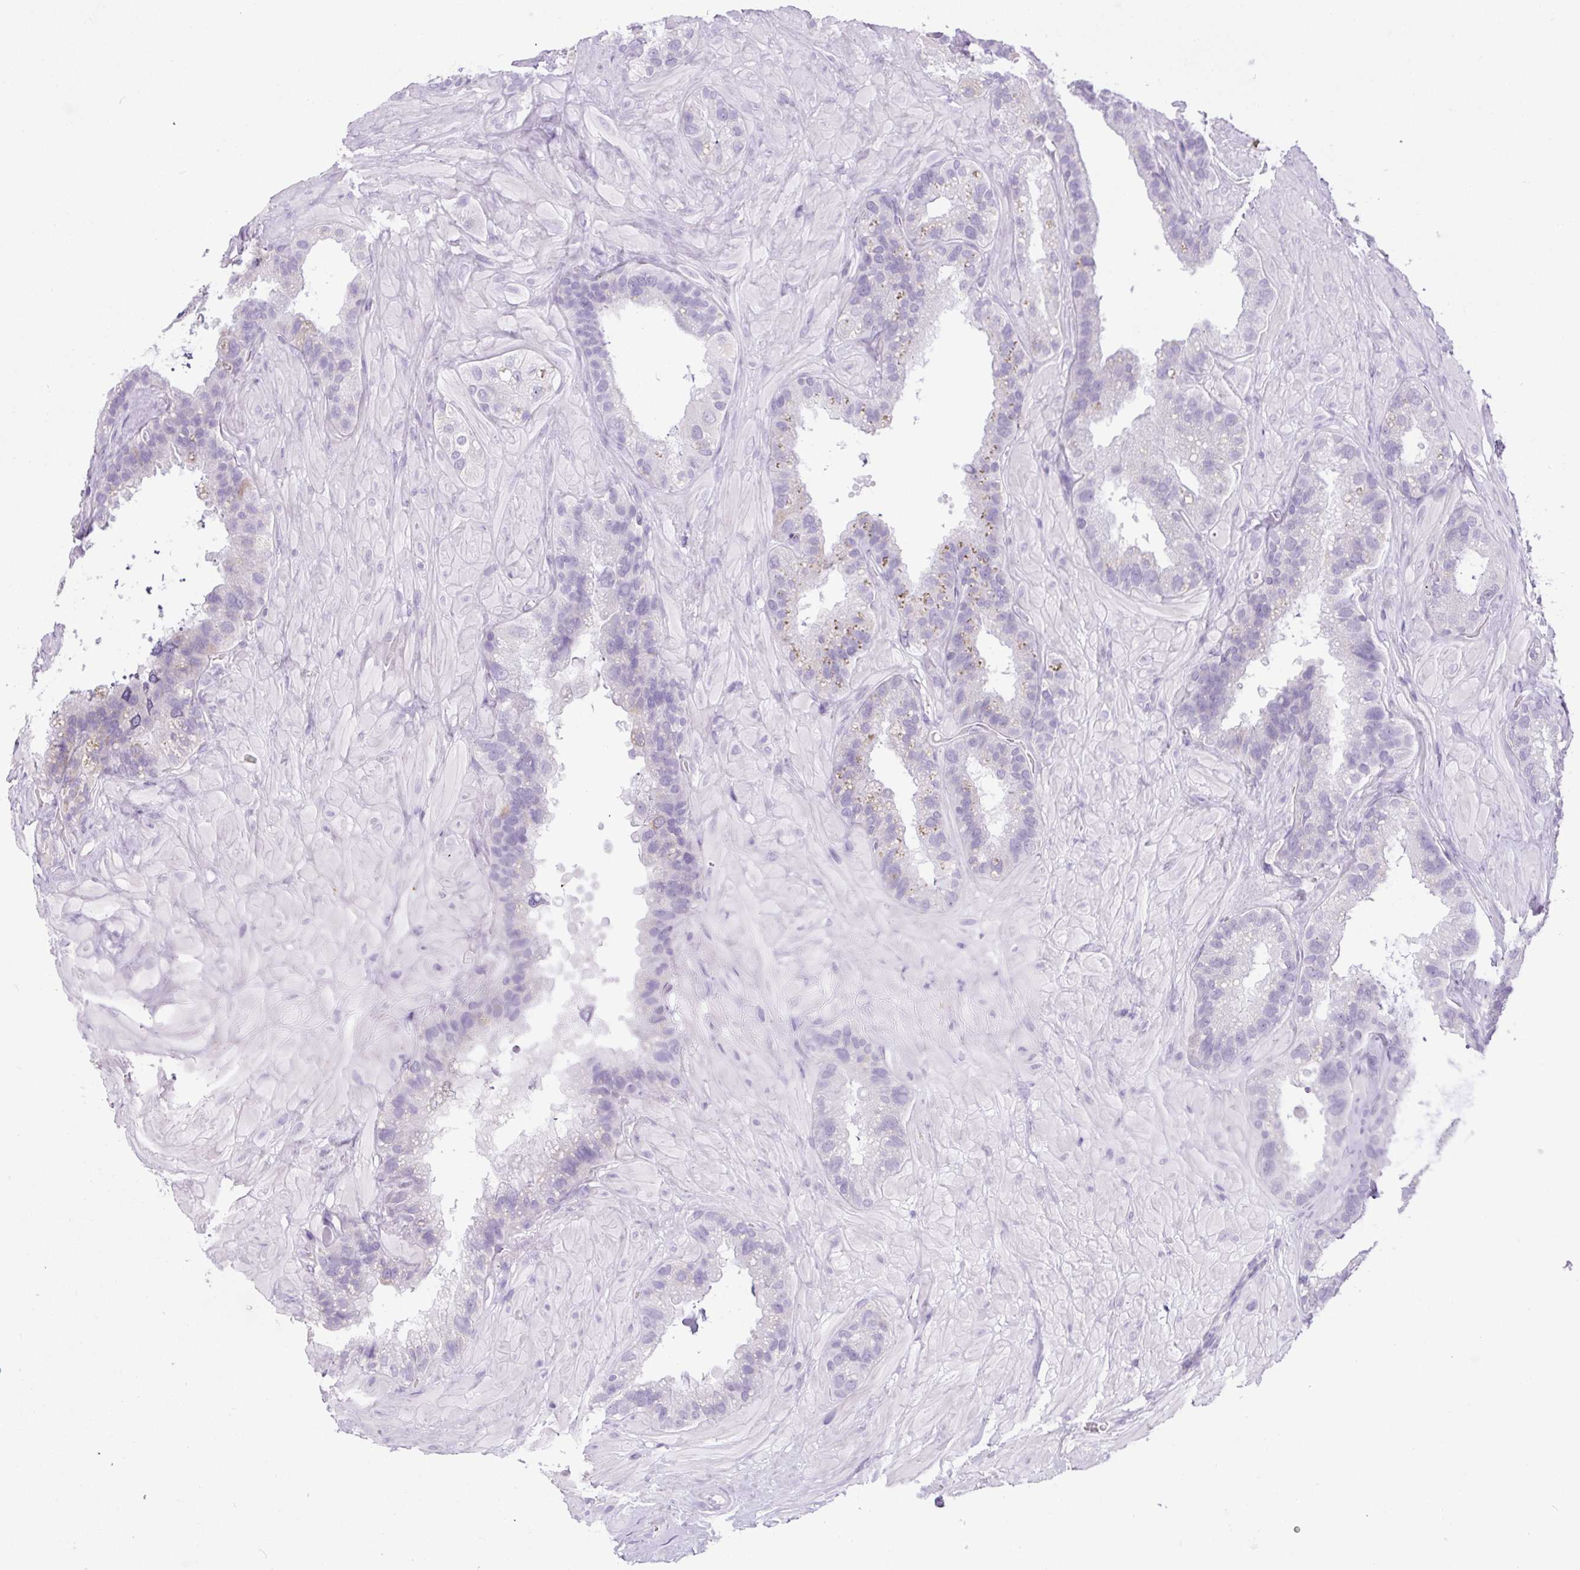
{"staining": {"intensity": "negative", "quantity": "none", "location": "none"}, "tissue": "seminal vesicle", "cell_type": "Glandular cells", "image_type": "normal", "snomed": [{"axis": "morphology", "description": "Normal tissue, NOS"}, {"axis": "topography", "description": "Seminal veicle"}, {"axis": "topography", "description": "Peripheral nerve tissue"}], "caption": "Immunohistochemistry of normal seminal vesicle exhibits no positivity in glandular cells. Nuclei are stained in blue.", "gene": "CHGA", "patient": {"sex": "male", "age": 76}}